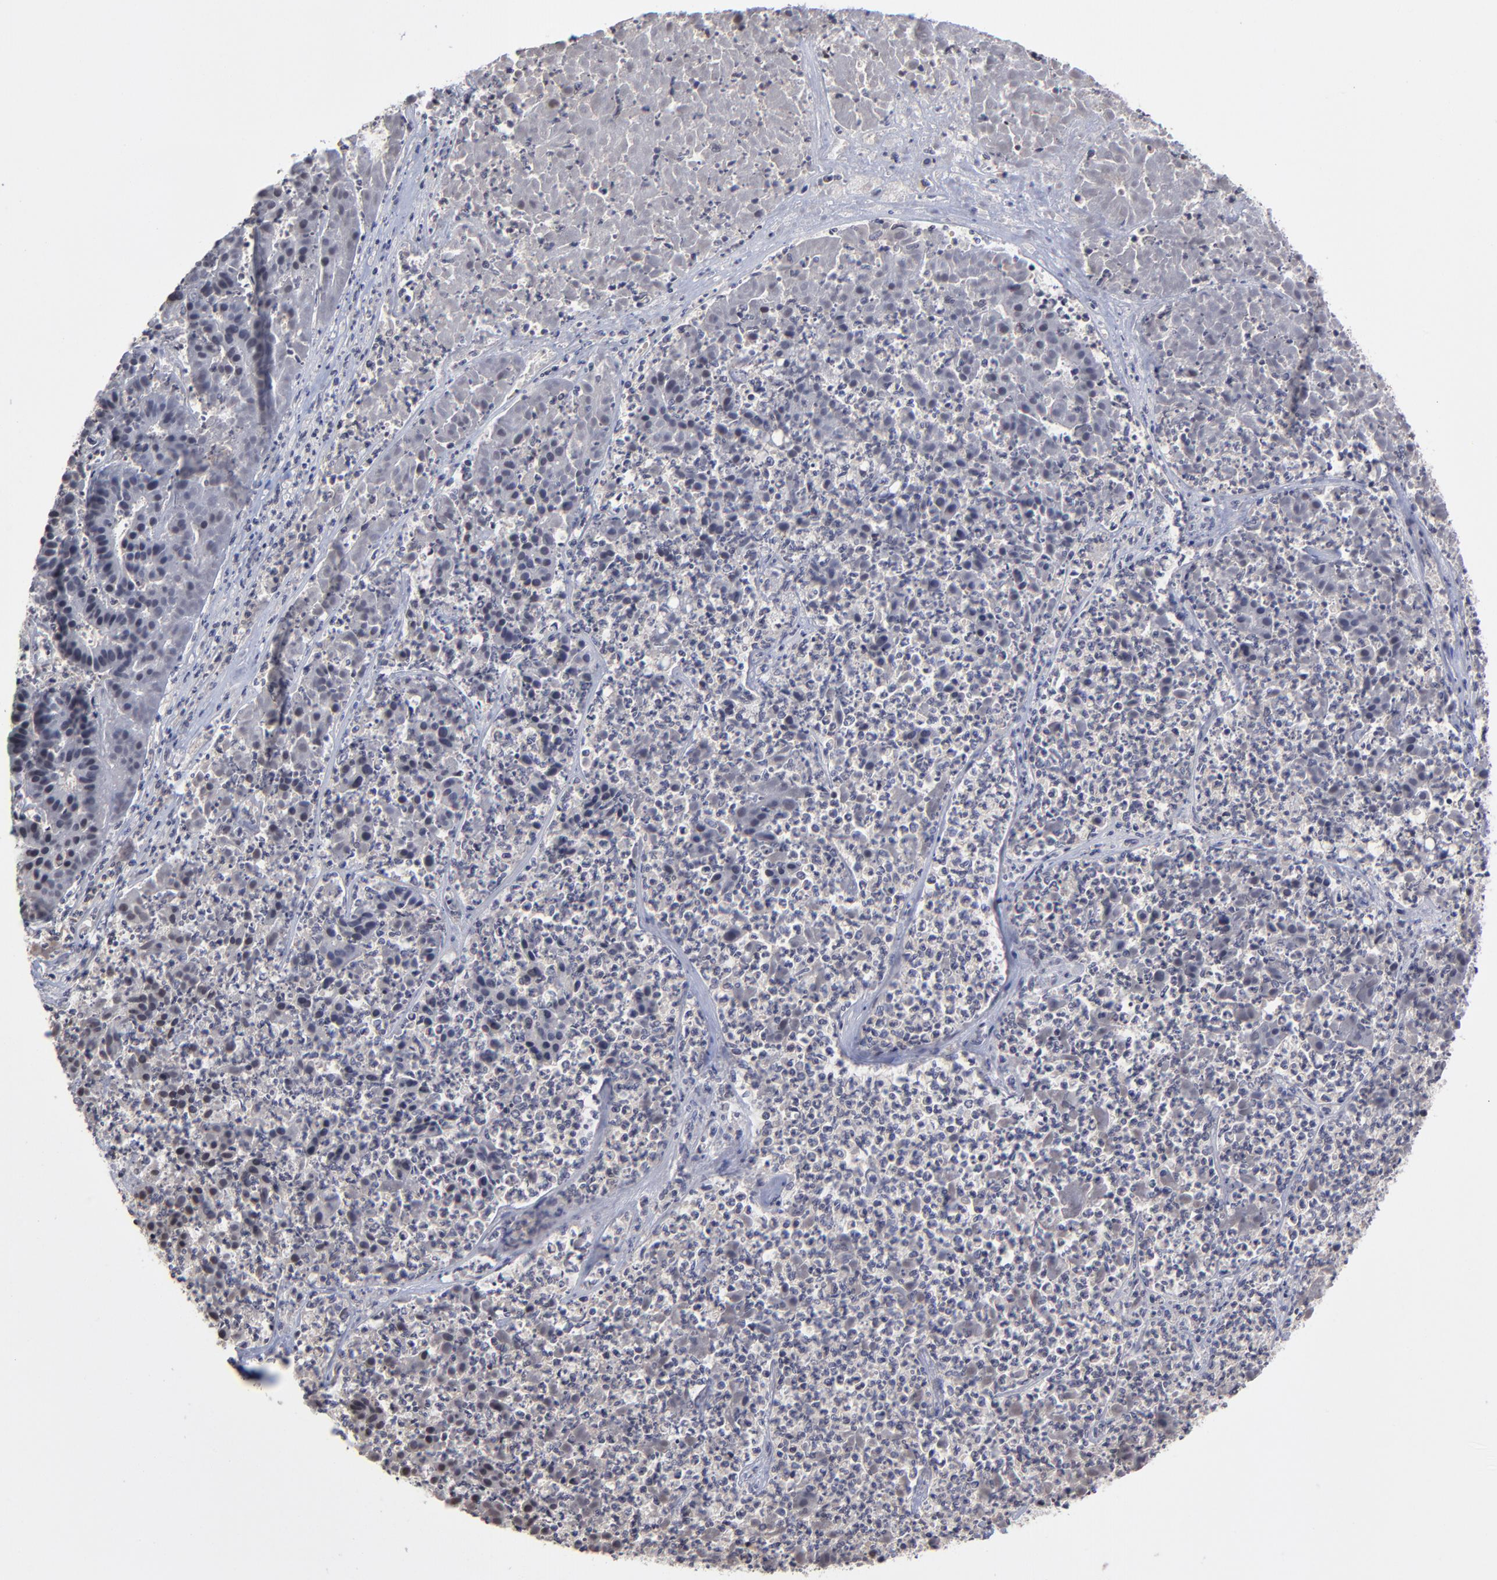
{"staining": {"intensity": "negative", "quantity": "none", "location": "none"}, "tissue": "pancreatic cancer", "cell_type": "Tumor cells", "image_type": "cancer", "snomed": [{"axis": "morphology", "description": "Adenocarcinoma, NOS"}, {"axis": "topography", "description": "Pancreas"}], "caption": "Tumor cells are negative for brown protein staining in pancreatic cancer (adenocarcinoma).", "gene": "UBE2L6", "patient": {"sex": "male", "age": 50}}